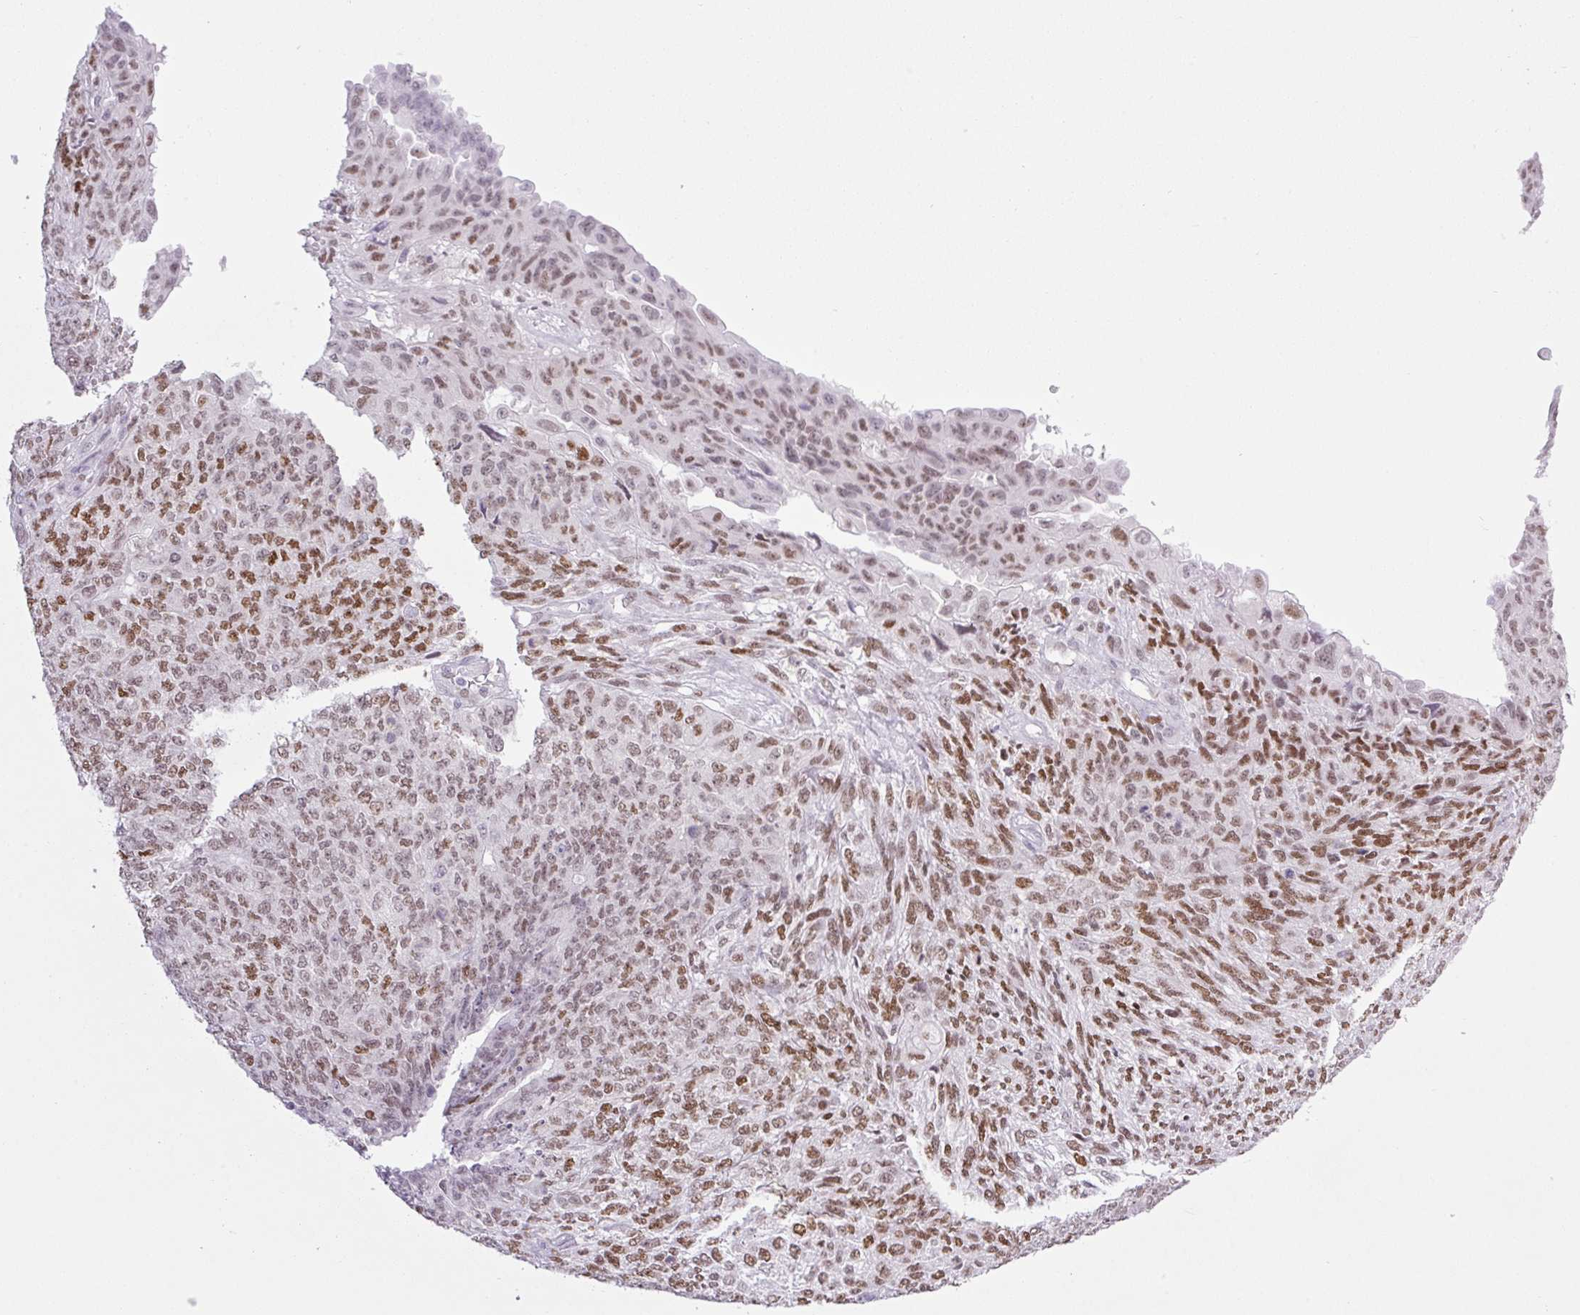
{"staining": {"intensity": "moderate", "quantity": ">75%", "location": "nuclear"}, "tissue": "endometrial cancer", "cell_type": "Tumor cells", "image_type": "cancer", "snomed": [{"axis": "morphology", "description": "Adenocarcinoma, NOS"}, {"axis": "topography", "description": "Endometrium"}], "caption": "Immunohistochemical staining of endometrial cancer (adenocarcinoma) reveals moderate nuclear protein expression in approximately >75% of tumor cells.", "gene": "TLE3", "patient": {"sex": "female", "age": 32}}